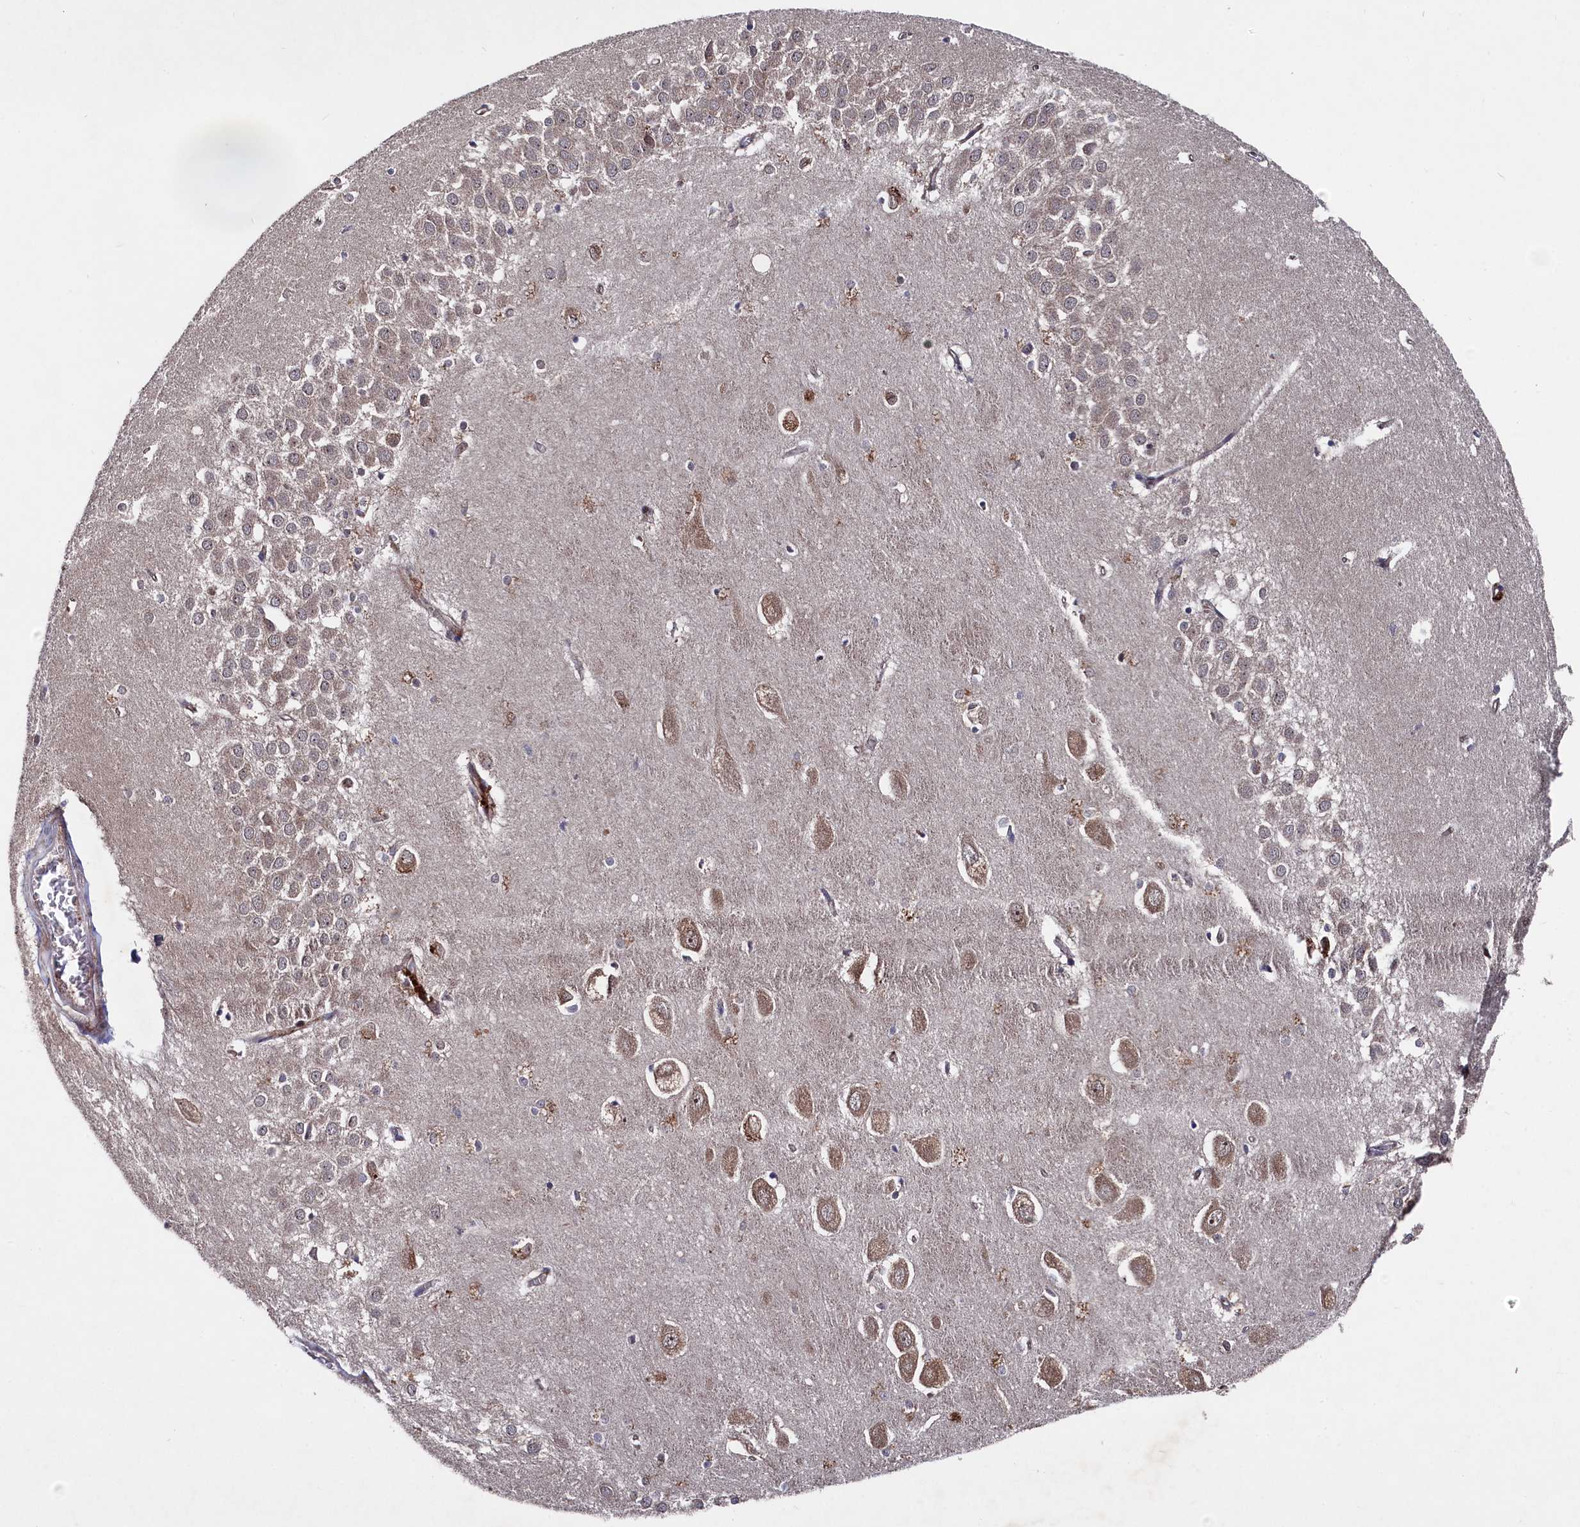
{"staining": {"intensity": "negative", "quantity": "none", "location": "none"}, "tissue": "hippocampus", "cell_type": "Glial cells", "image_type": "normal", "snomed": [{"axis": "morphology", "description": "Normal tissue, NOS"}, {"axis": "topography", "description": "Hippocampus"}], "caption": "Glial cells show no significant staining in unremarkable hippocampus. The staining is performed using DAB brown chromogen with nuclei counter-stained in using hematoxylin.", "gene": "SUPV3L1", "patient": {"sex": "female", "age": 64}}